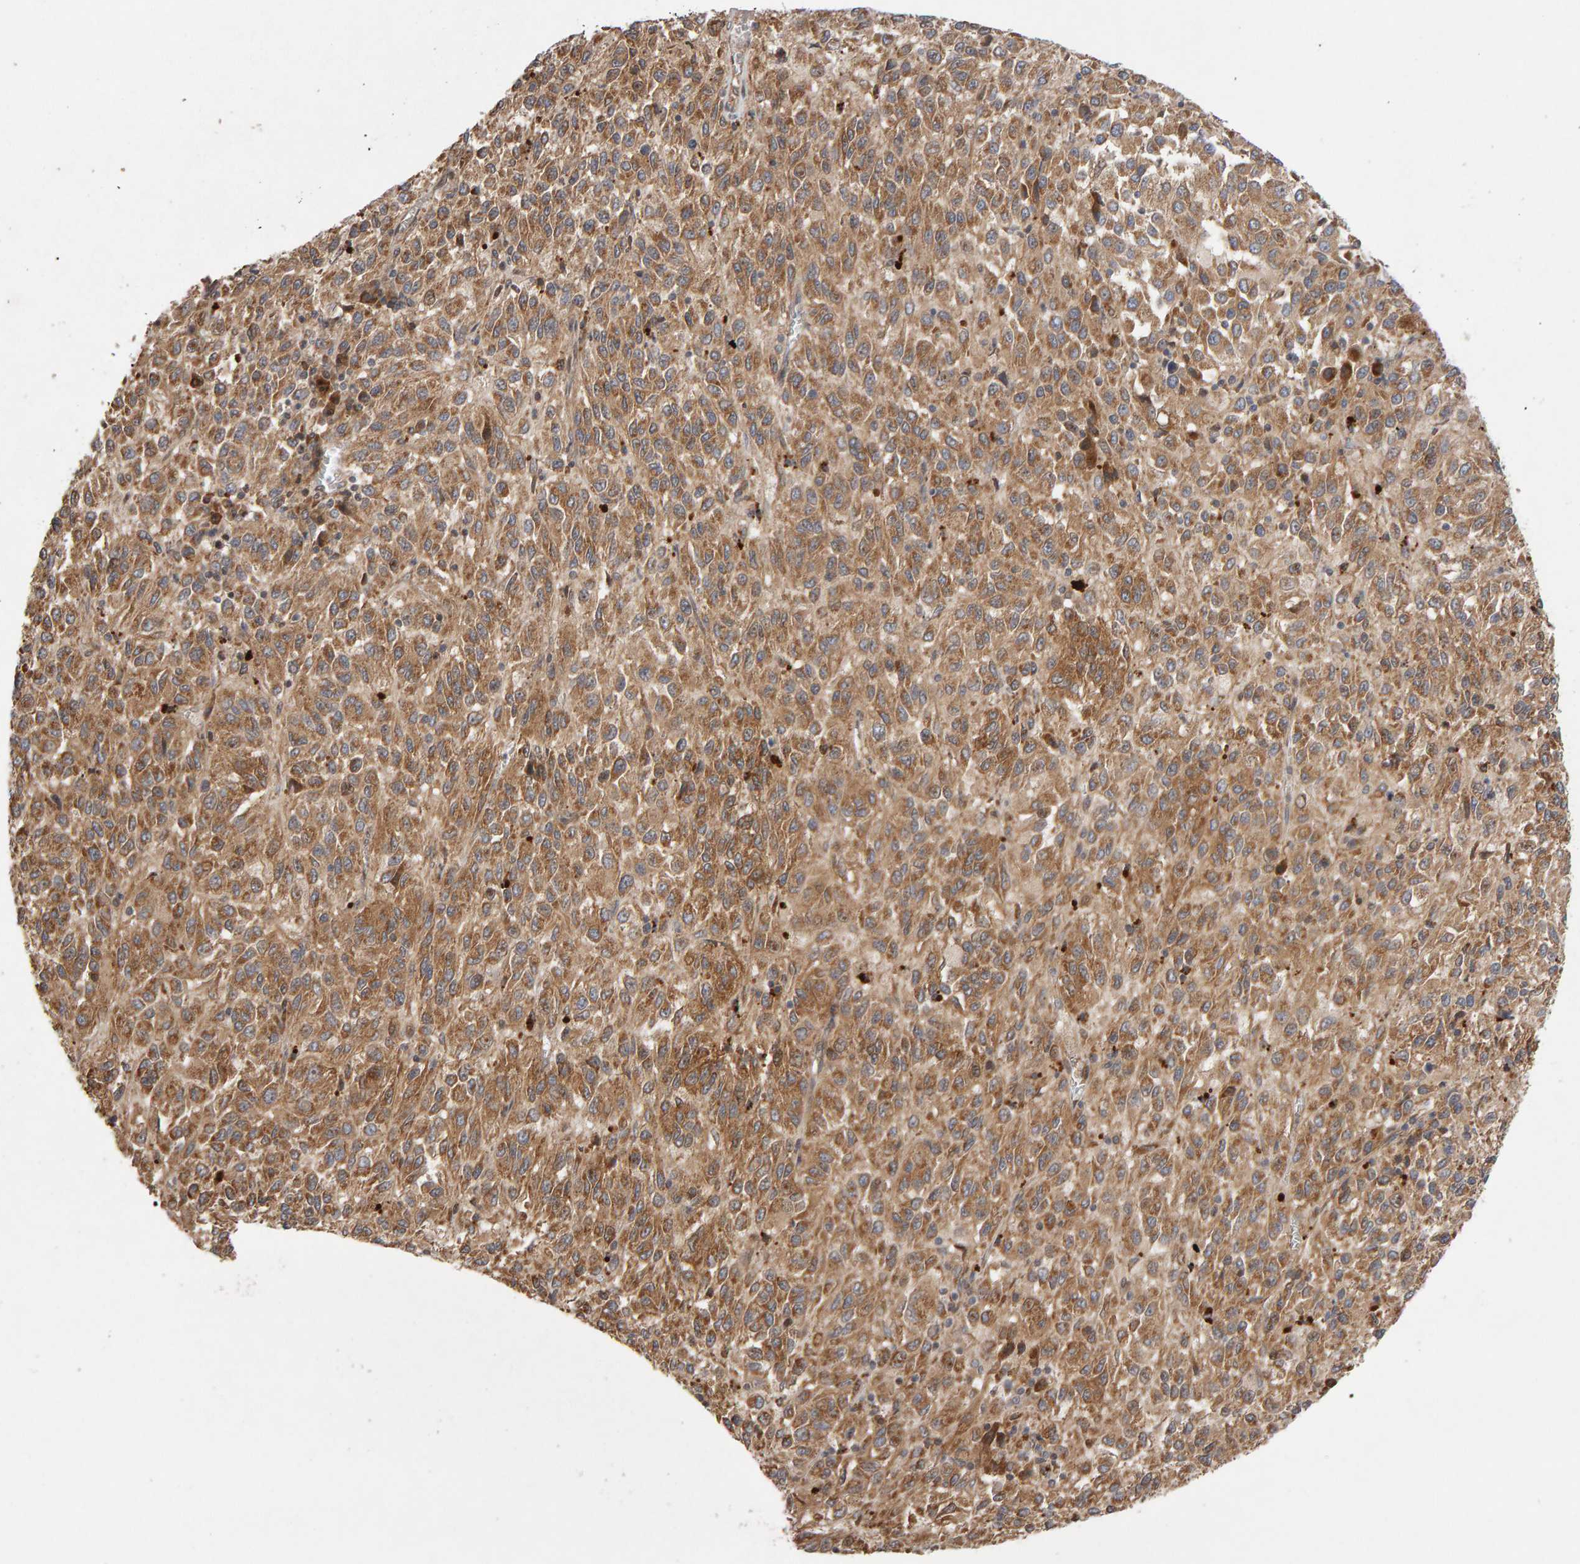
{"staining": {"intensity": "moderate", "quantity": ">75%", "location": "cytoplasmic/membranous"}, "tissue": "melanoma", "cell_type": "Tumor cells", "image_type": "cancer", "snomed": [{"axis": "morphology", "description": "Malignant melanoma, Metastatic site"}, {"axis": "topography", "description": "Lung"}], "caption": "A medium amount of moderate cytoplasmic/membranous positivity is appreciated in about >75% of tumor cells in melanoma tissue.", "gene": "LZTS1", "patient": {"sex": "male", "age": 64}}